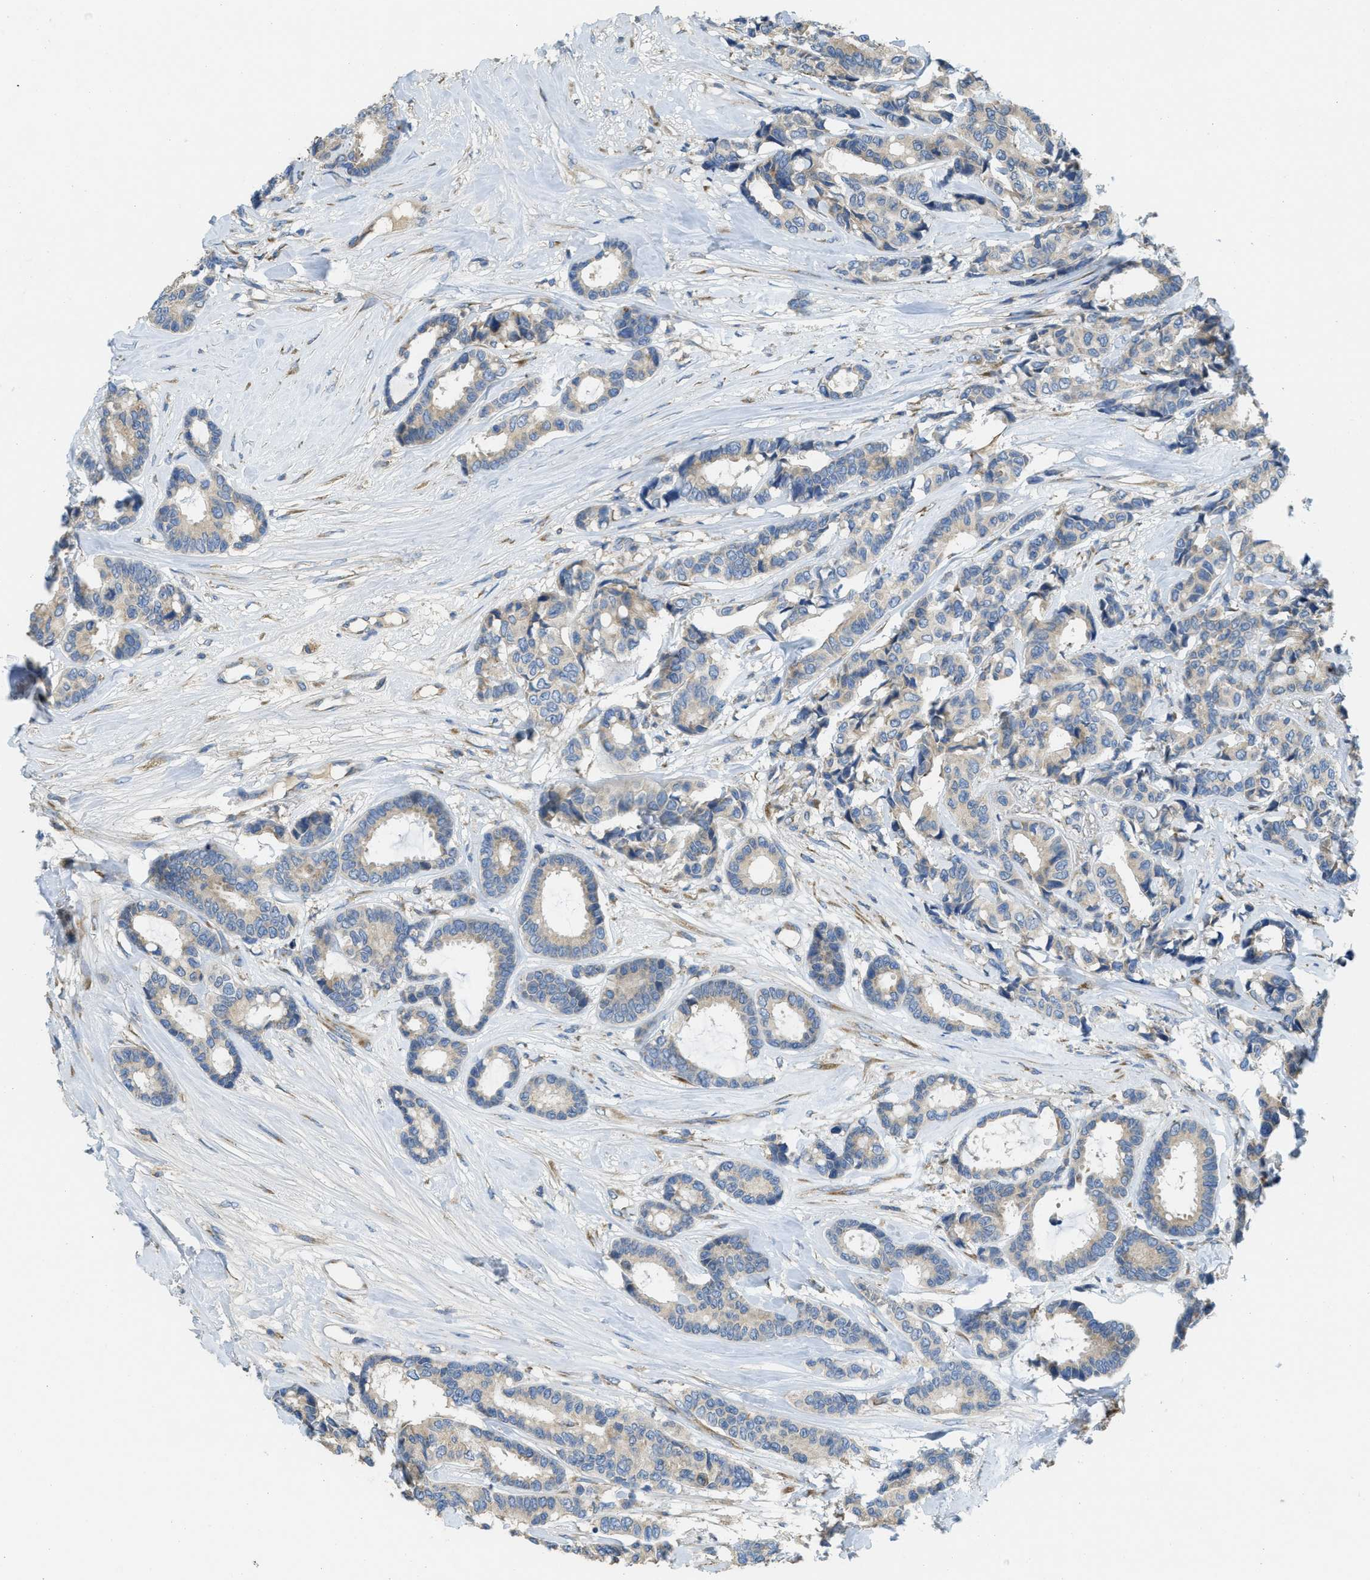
{"staining": {"intensity": "weak", "quantity": "25%-75%", "location": "cytoplasmic/membranous"}, "tissue": "breast cancer", "cell_type": "Tumor cells", "image_type": "cancer", "snomed": [{"axis": "morphology", "description": "Duct carcinoma"}, {"axis": "topography", "description": "Breast"}], "caption": "Invasive ductal carcinoma (breast) stained with DAB (3,3'-diaminobenzidine) immunohistochemistry shows low levels of weak cytoplasmic/membranous positivity in about 25%-75% of tumor cells. The staining was performed using DAB (3,3'-diaminobenzidine), with brown indicating positive protein expression. Nuclei are stained blue with hematoxylin.", "gene": "SSR1", "patient": {"sex": "female", "age": 87}}